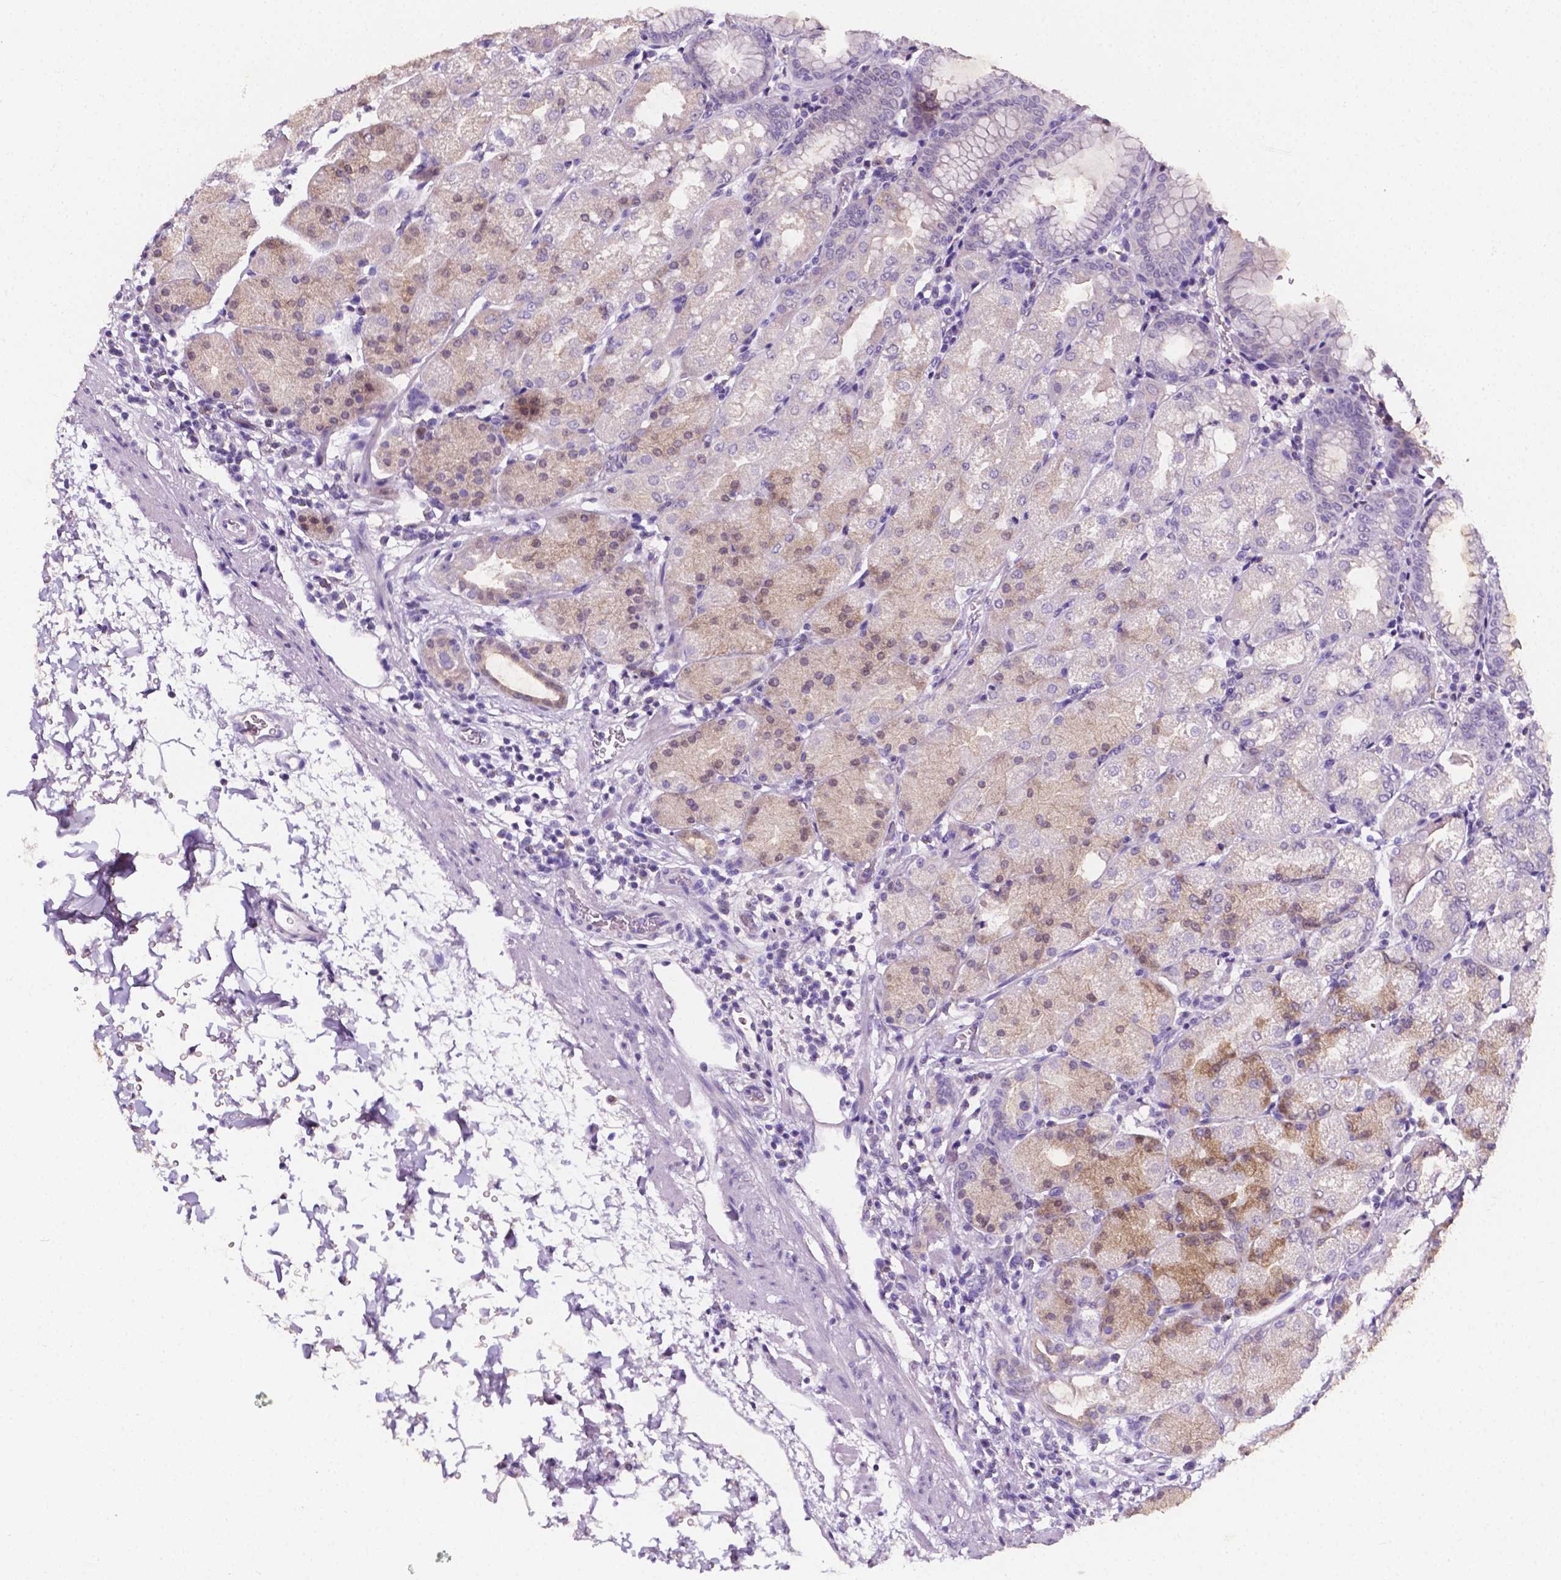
{"staining": {"intensity": "negative", "quantity": "none", "location": "none"}, "tissue": "stomach", "cell_type": "Glandular cells", "image_type": "normal", "snomed": [{"axis": "morphology", "description": "Normal tissue, NOS"}, {"axis": "topography", "description": "Stomach, upper"}, {"axis": "topography", "description": "Stomach"}, {"axis": "topography", "description": "Stomach, lower"}], "caption": "Human stomach stained for a protein using immunohistochemistry (IHC) shows no expression in glandular cells.", "gene": "PSAT1", "patient": {"sex": "male", "age": 62}}